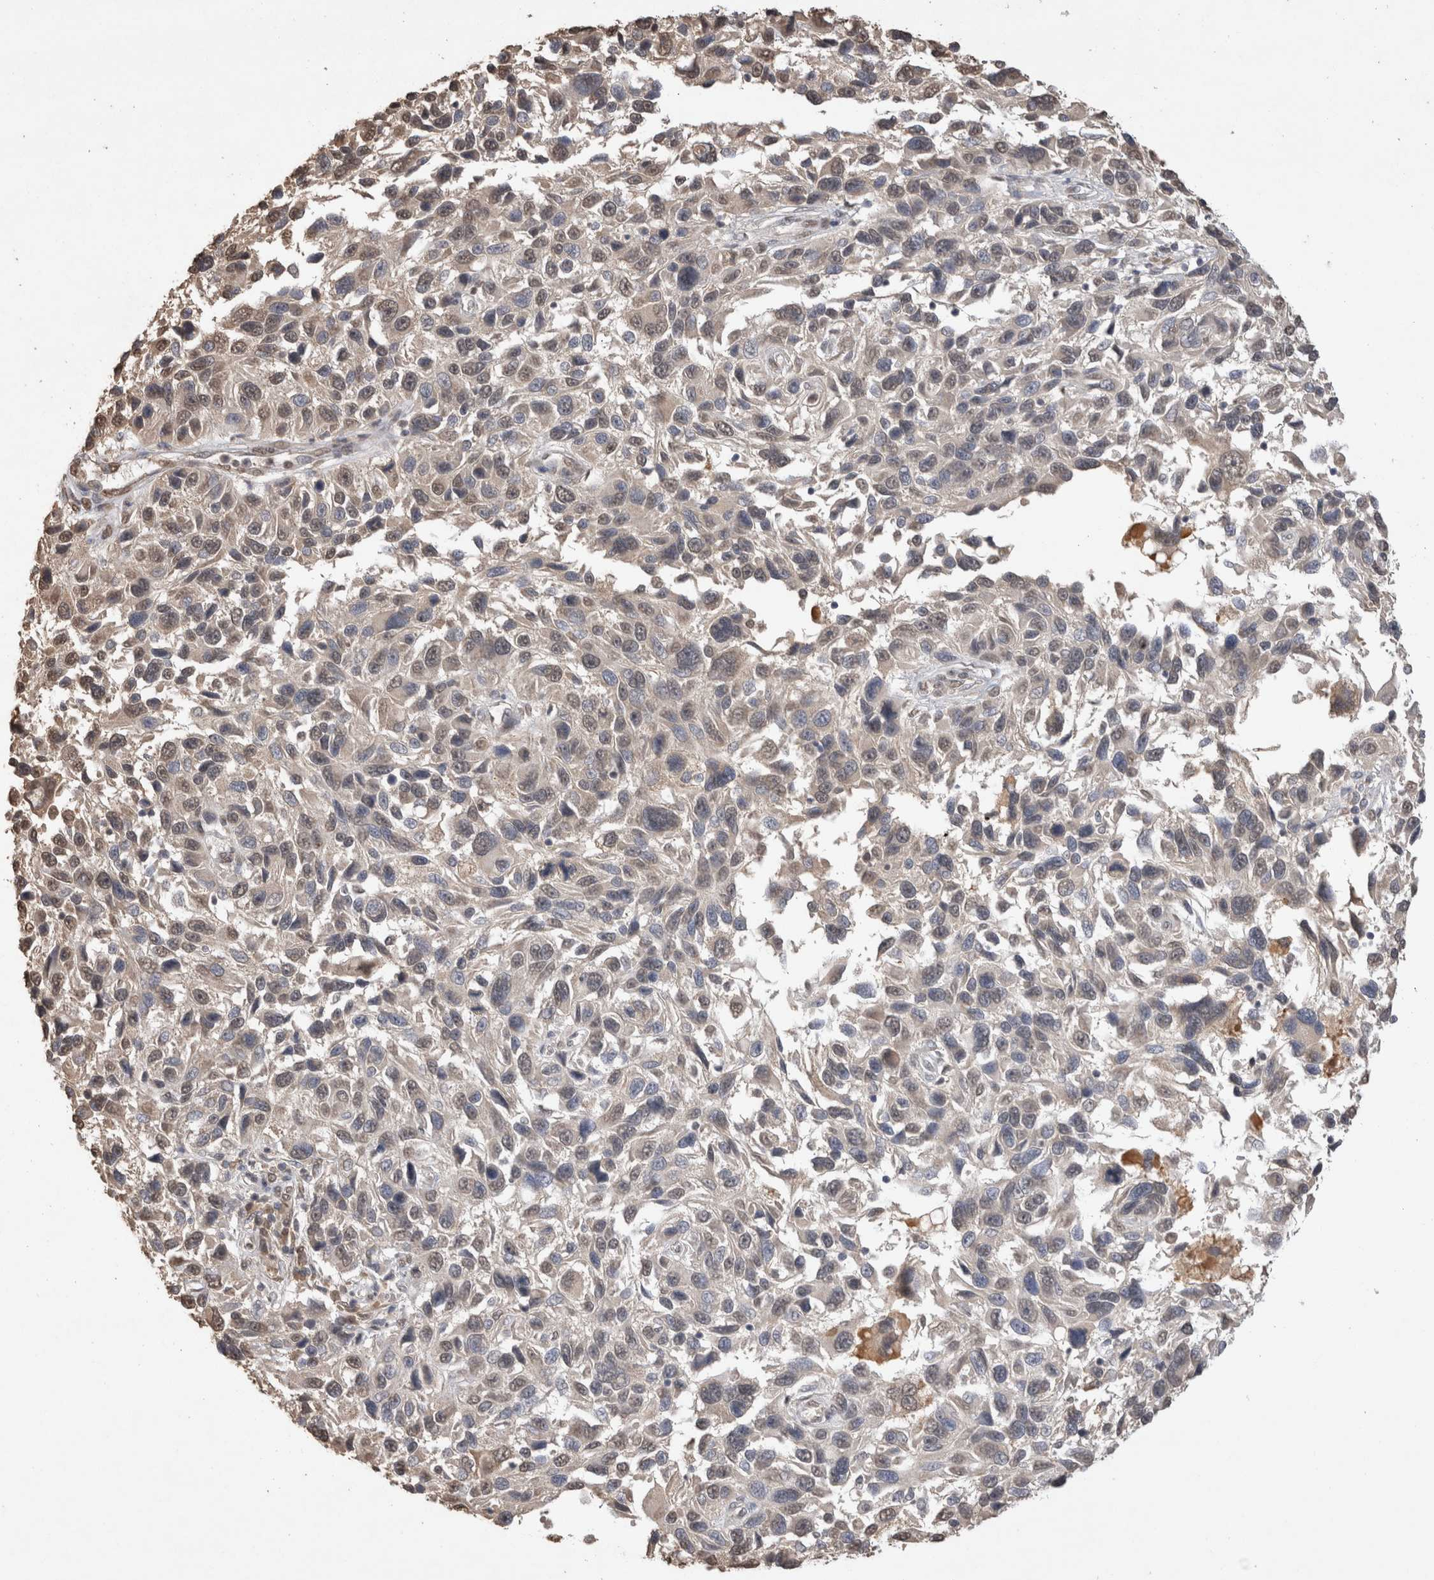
{"staining": {"intensity": "weak", "quantity": "<25%", "location": "cytoplasmic/membranous,nuclear"}, "tissue": "melanoma", "cell_type": "Tumor cells", "image_type": "cancer", "snomed": [{"axis": "morphology", "description": "Malignant melanoma, NOS"}, {"axis": "topography", "description": "Skin"}], "caption": "Histopathology image shows no protein positivity in tumor cells of malignant melanoma tissue. (DAB (3,3'-diaminobenzidine) immunohistochemistry visualized using brightfield microscopy, high magnification).", "gene": "MLX", "patient": {"sex": "male", "age": 53}}